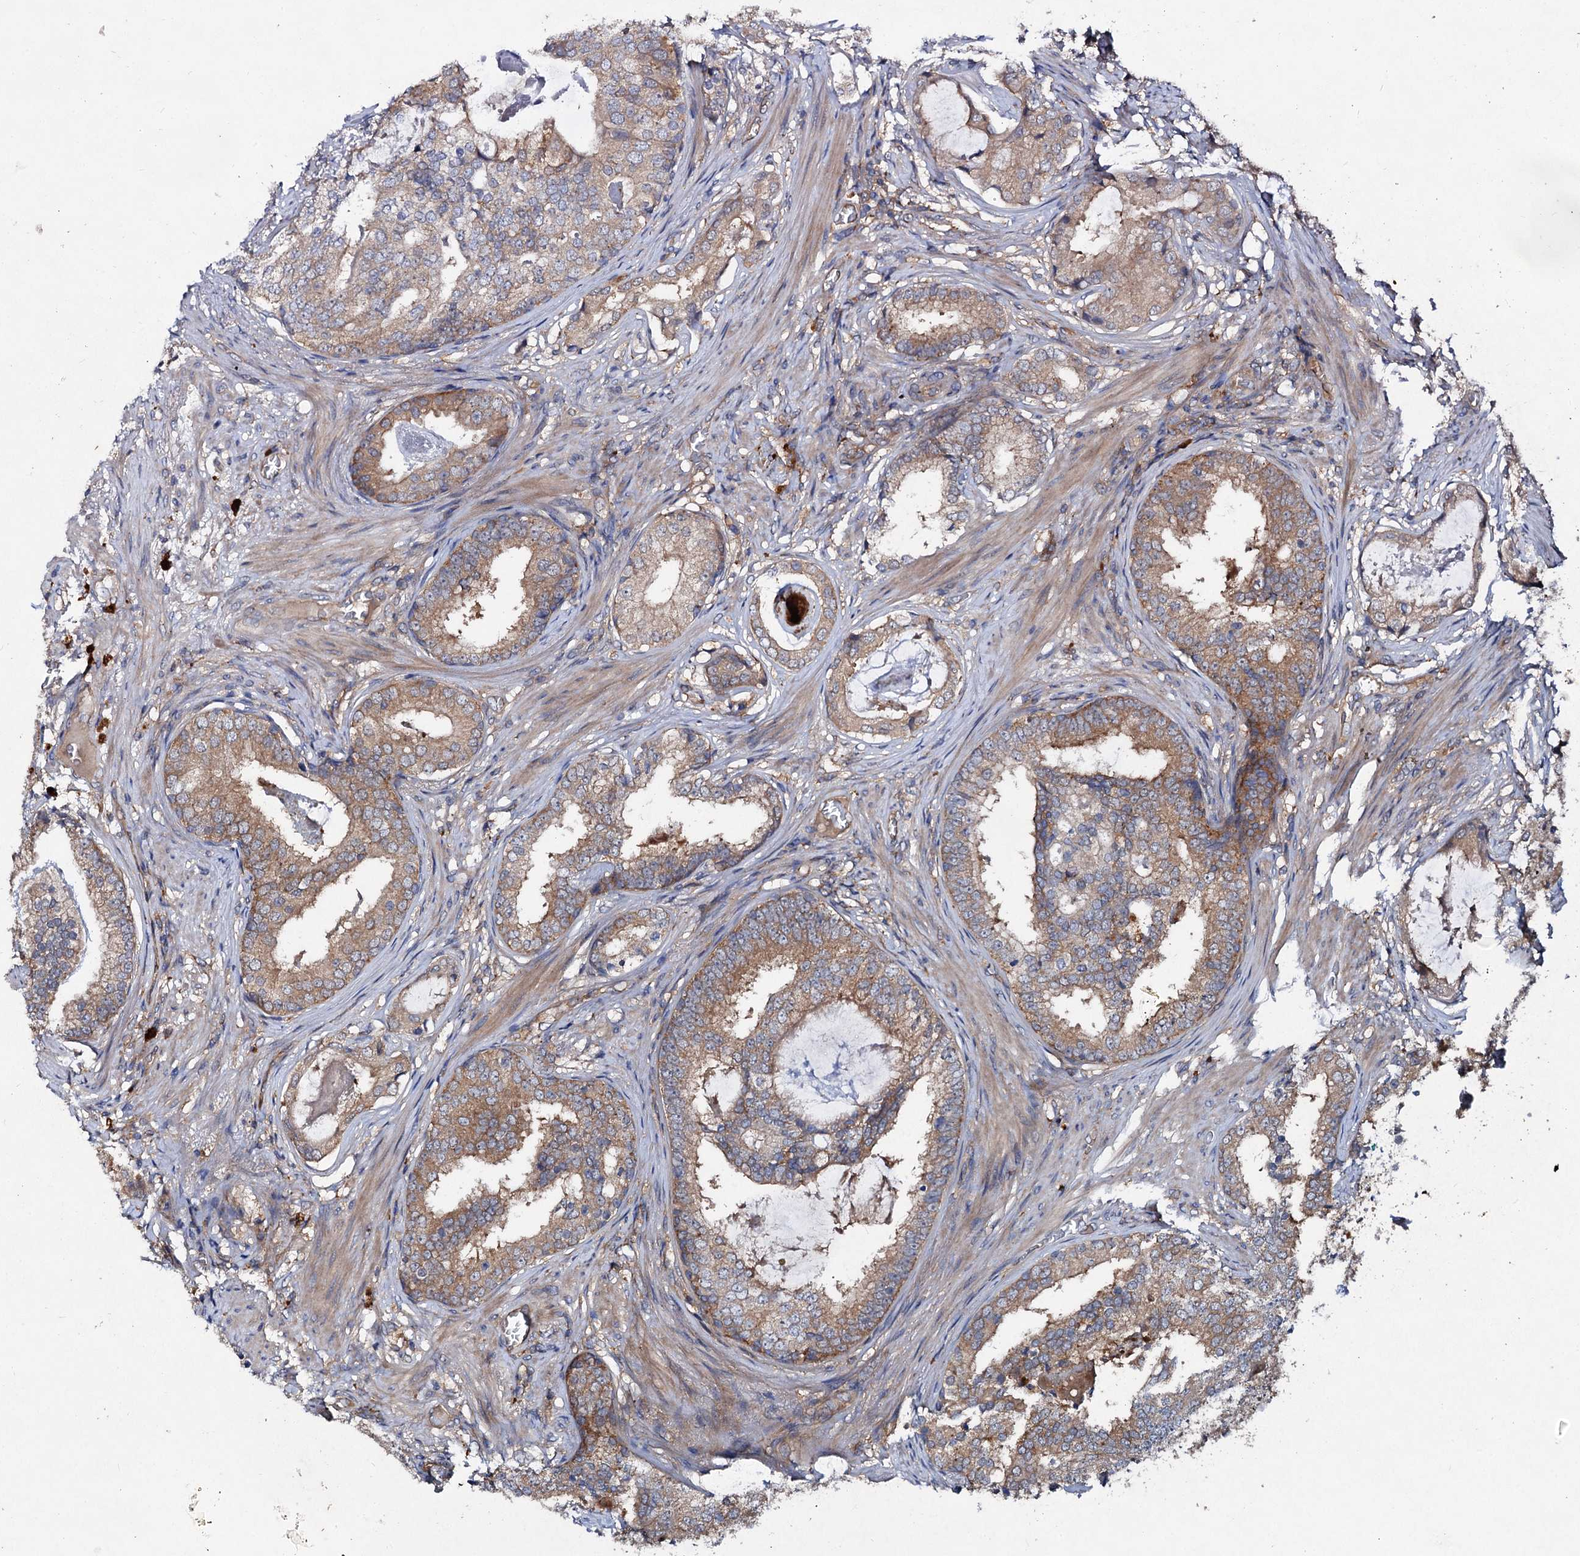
{"staining": {"intensity": "moderate", "quantity": ">75%", "location": "cytoplasmic/membranous"}, "tissue": "prostate cancer", "cell_type": "Tumor cells", "image_type": "cancer", "snomed": [{"axis": "morphology", "description": "Adenocarcinoma, Low grade"}, {"axis": "topography", "description": "Prostate"}], "caption": "The histopathology image reveals staining of prostate cancer (low-grade adenocarcinoma), revealing moderate cytoplasmic/membranous protein expression (brown color) within tumor cells. (DAB (3,3'-diaminobenzidine) = brown stain, brightfield microscopy at high magnification).", "gene": "VPS29", "patient": {"sex": "male", "age": 71}}